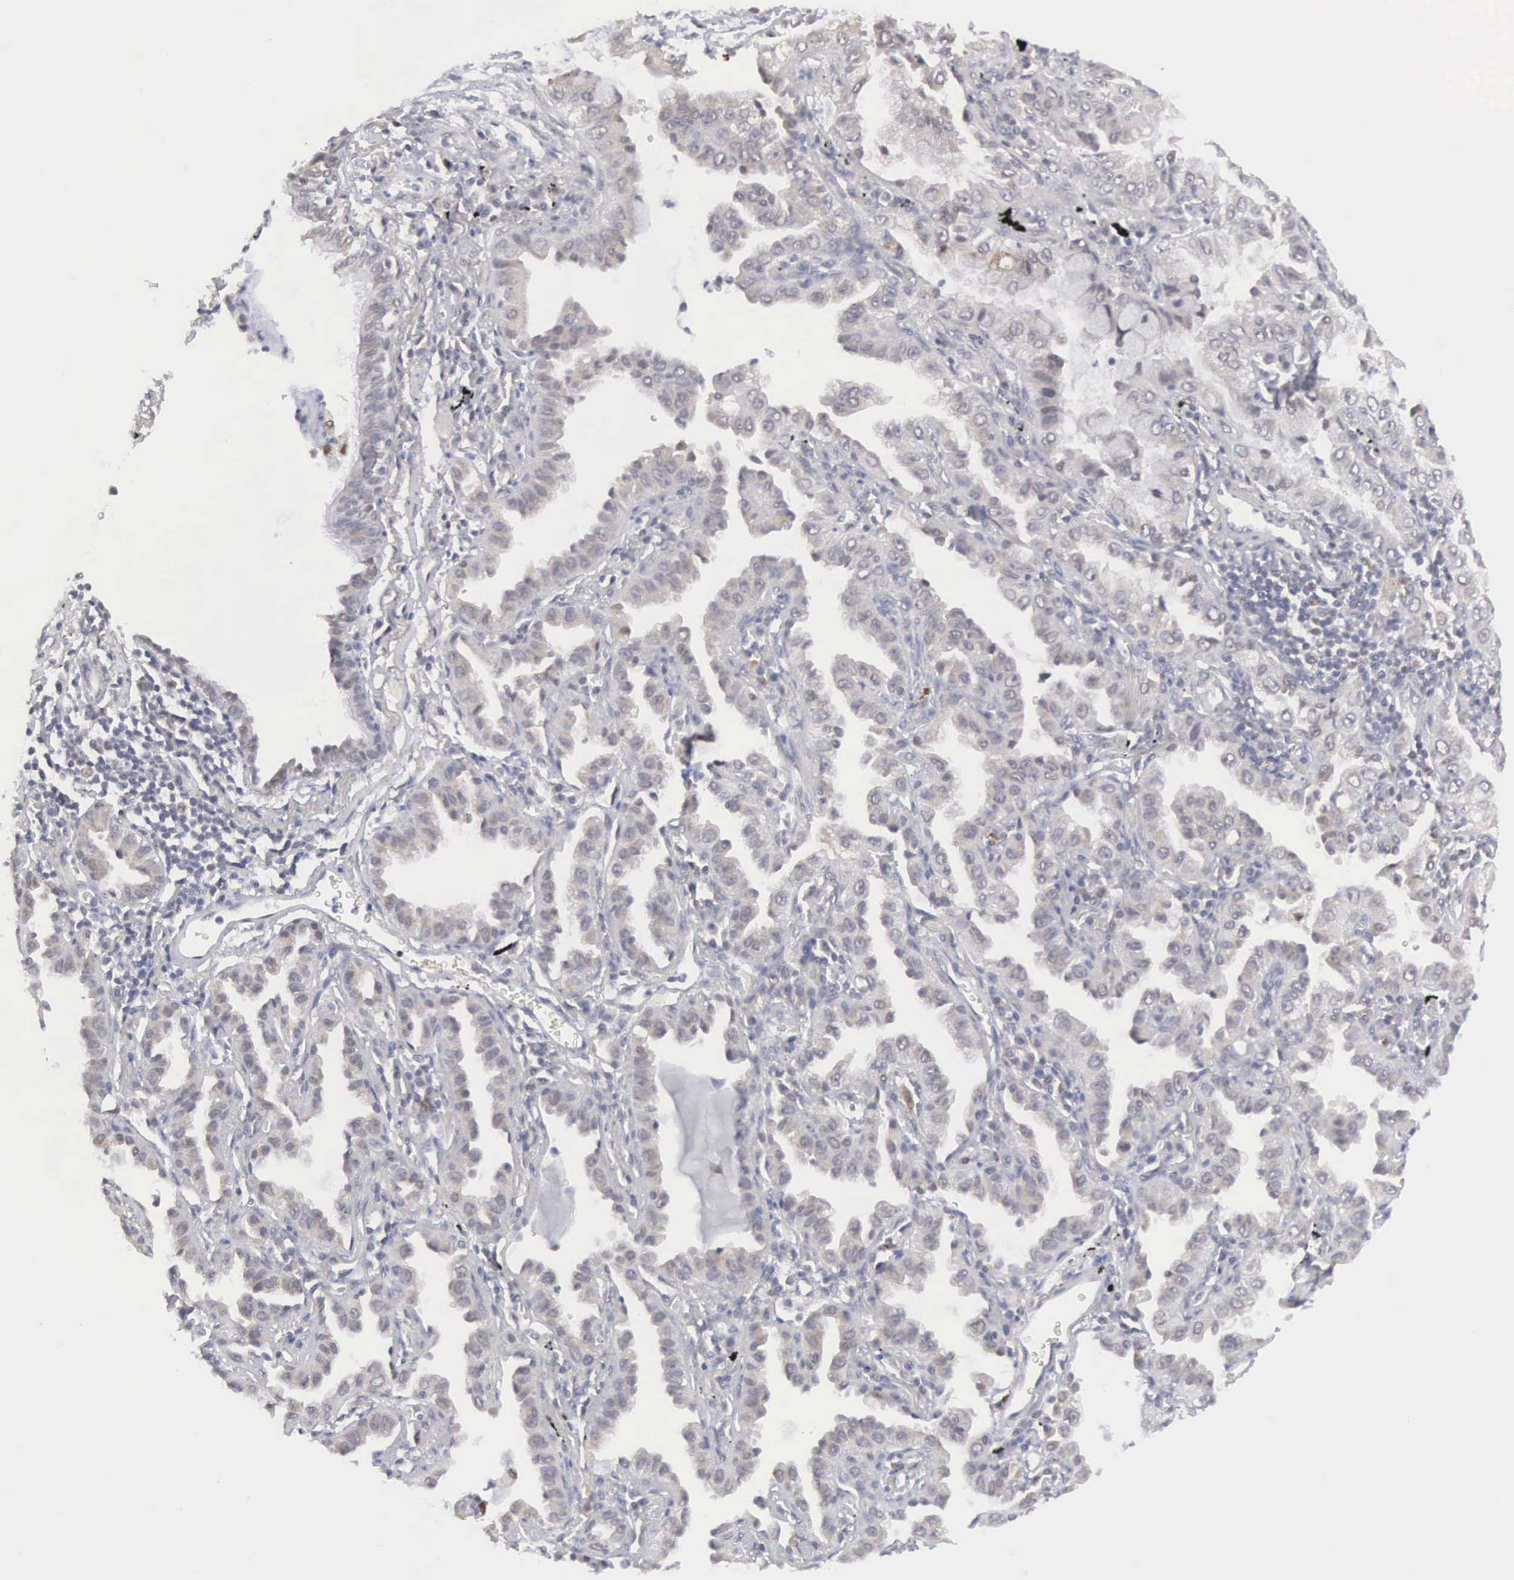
{"staining": {"intensity": "weak", "quantity": "<25%", "location": "cytoplasmic/membranous"}, "tissue": "lung cancer", "cell_type": "Tumor cells", "image_type": "cancer", "snomed": [{"axis": "morphology", "description": "Adenocarcinoma, NOS"}, {"axis": "topography", "description": "Lung"}], "caption": "An IHC histopathology image of adenocarcinoma (lung) is shown. There is no staining in tumor cells of adenocarcinoma (lung).", "gene": "MNAT1", "patient": {"sex": "female", "age": 50}}